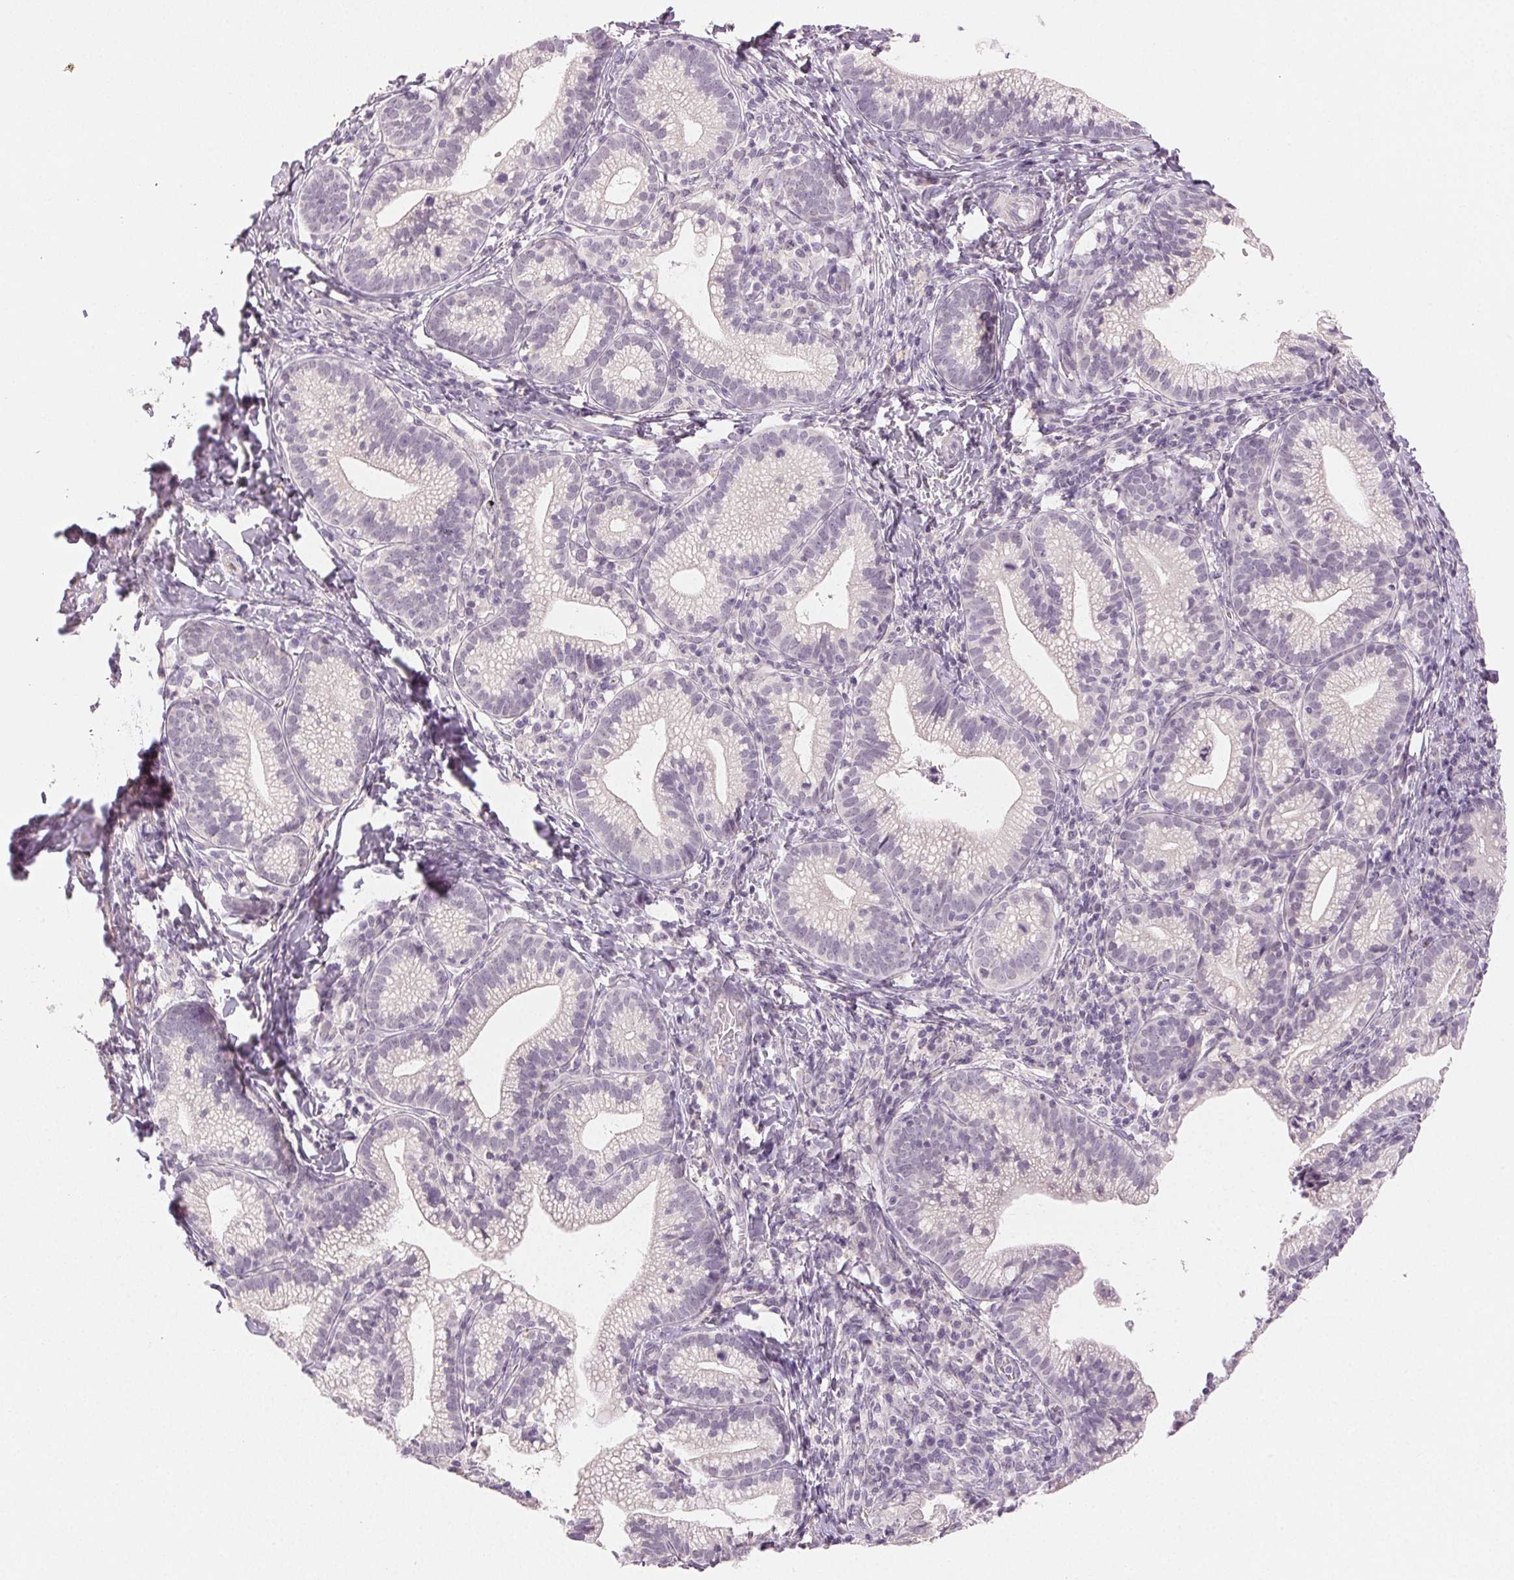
{"staining": {"intensity": "negative", "quantity": "none", "location": "none"}, "tissue": "cervical cancer", "cell_type": "Tumor cells", "image_type": "cancer", "snomed": [{"axis": "morphology", "description": "Normal tissue, NOS"}, {"axis": "morphology", "description": "Adenocarcinoma, NOS"}, {"axis": "topography", "description": "Cervix"}], "caption": "High power microscopy photomicrograph of an immunohistochemistry (IHC) histopathology image of adenocarcinoma (cervical), revealing no significant positivity in tumor cells. (IHC, brightfield microscopy, high magnification).", "gene": "MAP1LC3A", "patient": {"sex": "female", "age": 44}}